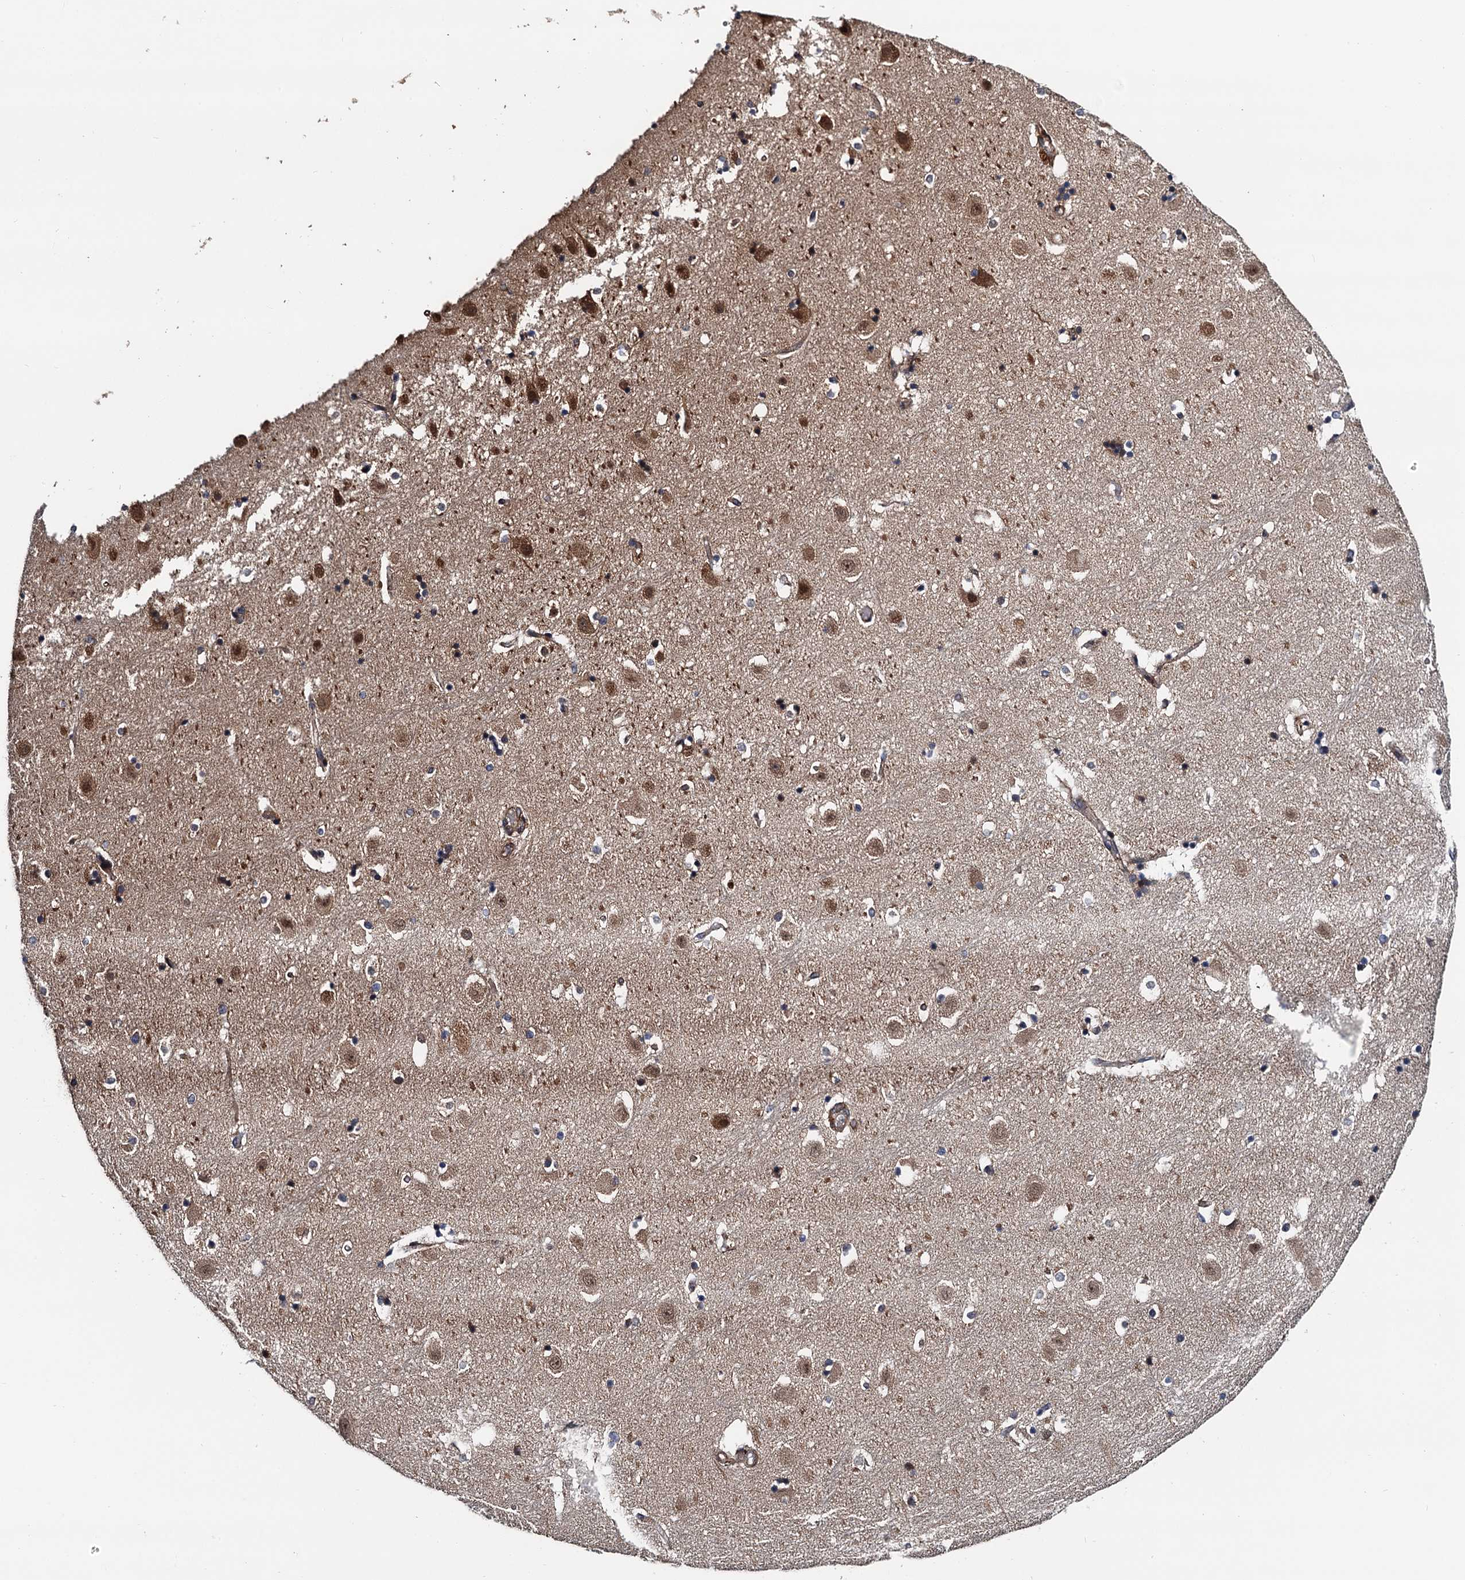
{"staining": {"intensity": "weak", "quantity": "25%-75%", "location": "cytoplasmic/membranous"}, "tissue": "hippocampus", "cell_type": "Glial cells", "image_type": "normal", "snomed": [{"axis": "morphology", "description": "Normal tissue, NOS"}, {"axis": "topography", "description": "Hippocampus"}], "caption": "IHC of benign hippocampus reveals low levels of weak cytoplasmic/membranous expression in approximately 25%-75% of glial cells.", "gene": "AAGAB", "patient": {"sex": "female", "age": 52}}